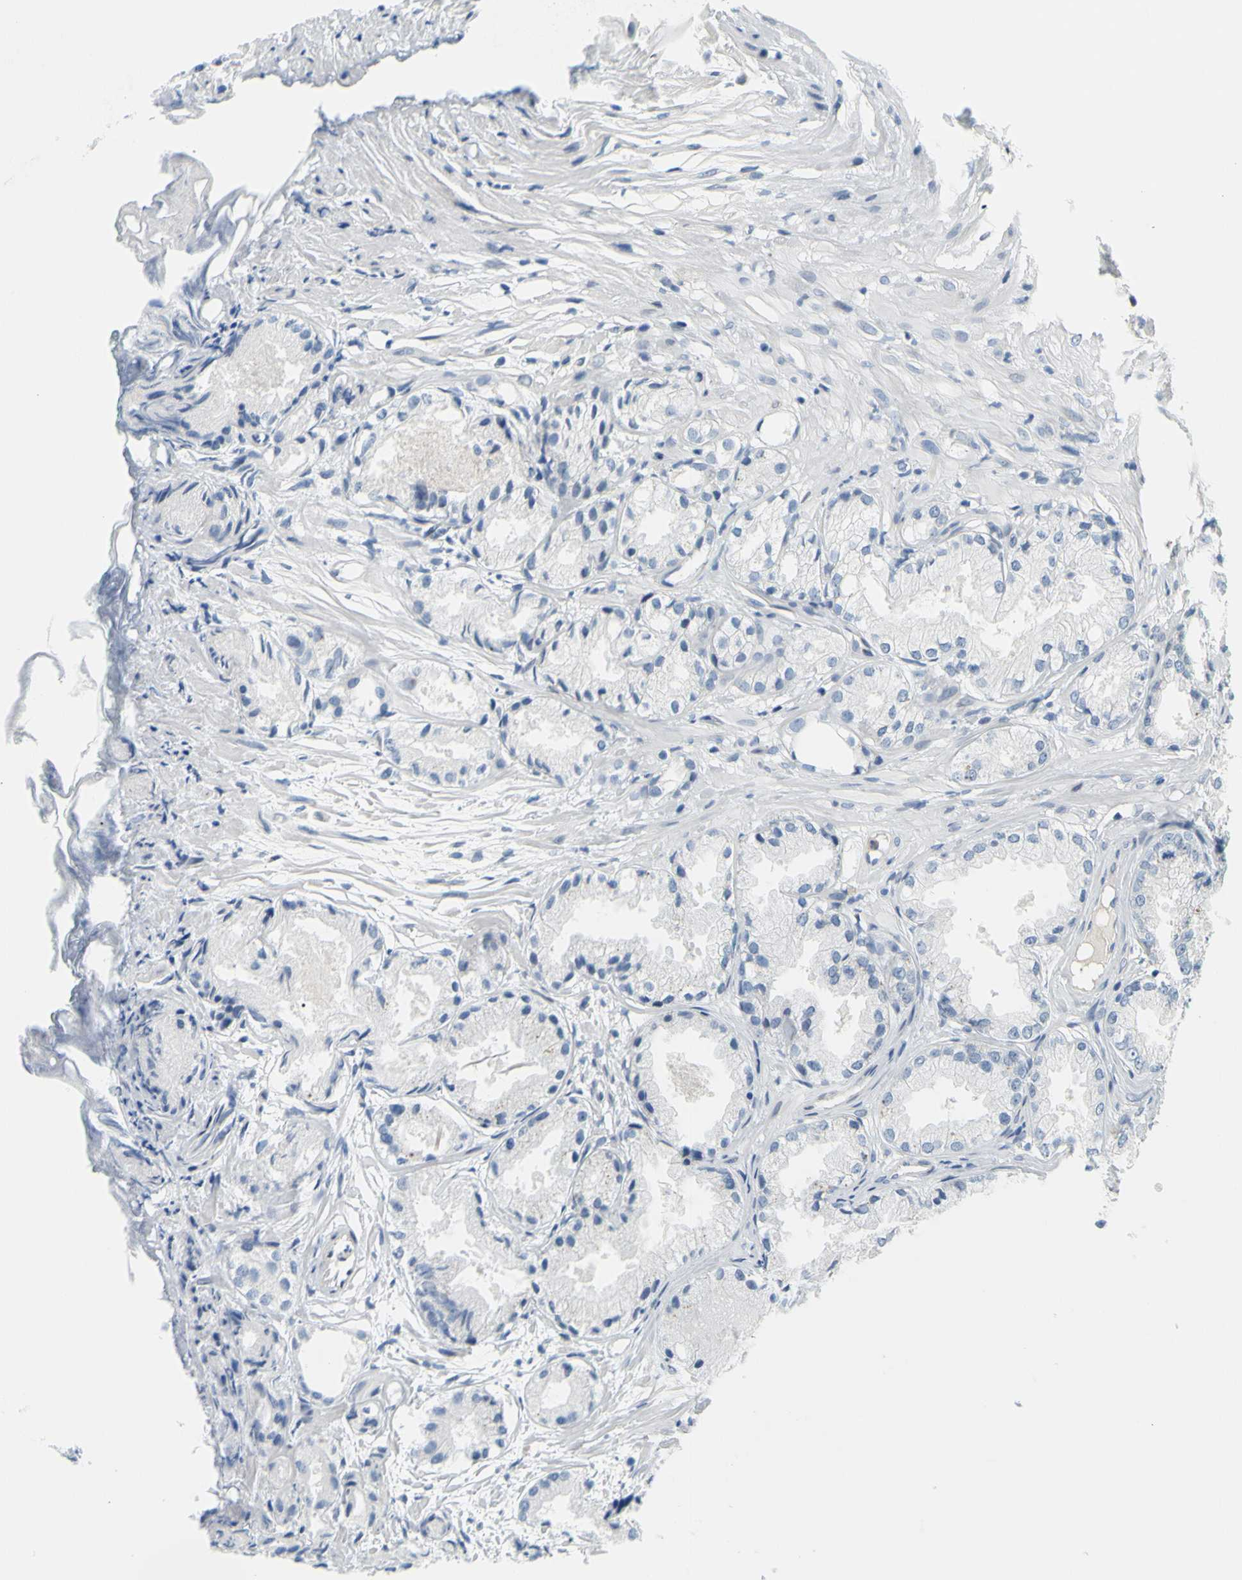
{"staining": {"intensity": "negative", "quantity": "none", "location": "none"}, "tissue": "prostate cancer", "cell_type": "Tumor cells", "image_type": "cancer", "snomed": [{"axis": "morphology", "description": "Adenocarcinoma, Low grade"}, {"axis": "topography", "description": "Prostate"}], "caption": "The photomicrograph reveals no significant positivity in tumor cells of prostate cancer (adenocarcinoma (low-grade)). Nuclei are stained in blue.", "gene": "DCT", "patient": {"sex": "male", "age": 72}}